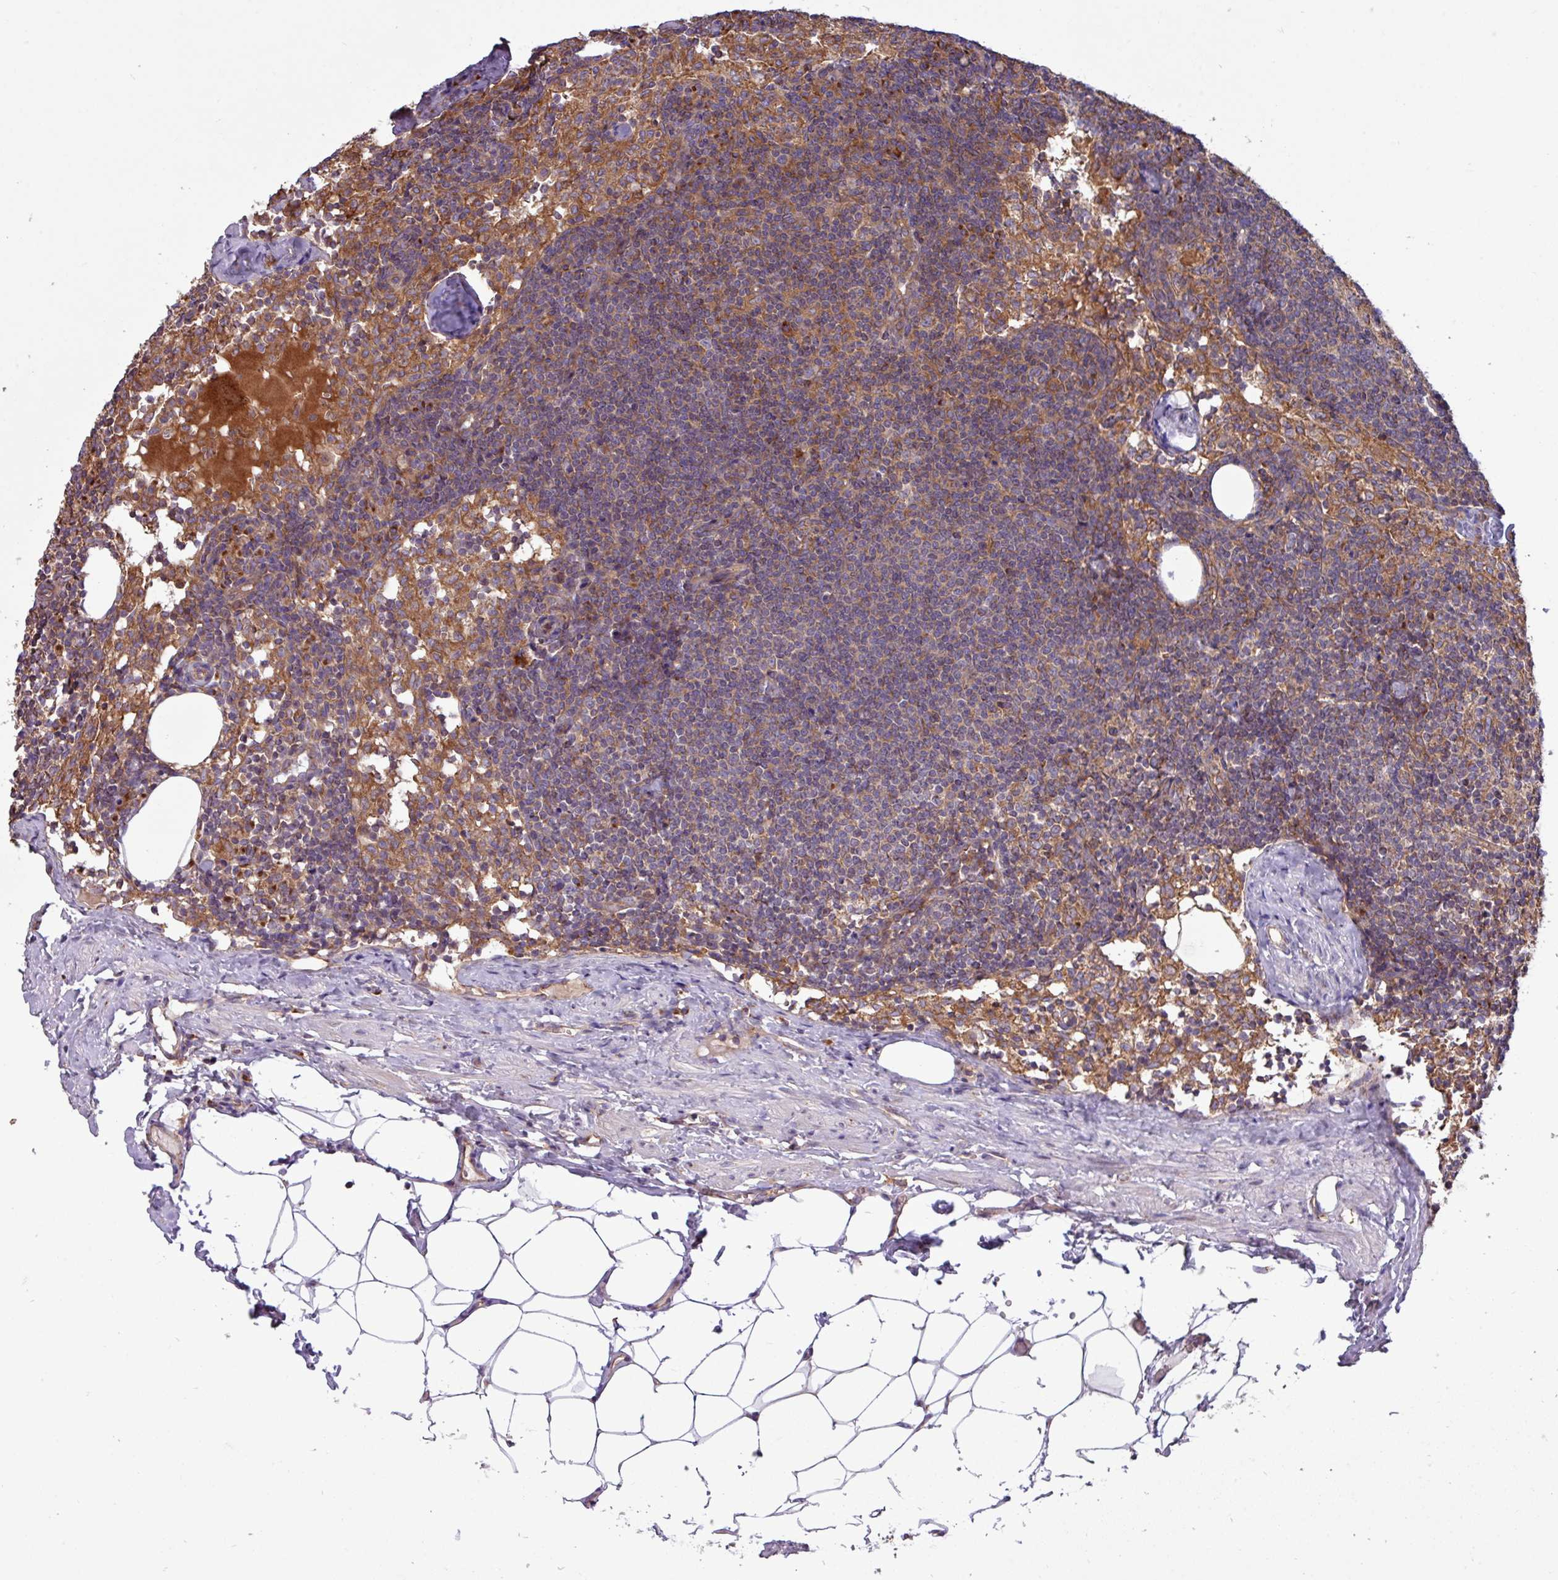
{"staining": {"intensity": "weak", "quantity": "25%-75%", "location": "cytoplasmic/membranous"}, "tissue": "lymph node", "cell_type": "Germinal center cells", "image_type": "normal", "snomed": [{"axis": "morphology", "description": "Normal tissue, NOS"}, {"axis": "topography", "description": "Lymph node"}], "caption": "Protein staining of normal lymph node shows weak cytoplasmic/membranous staining in approximately 25%-75% of germinal center cells.", "gene": "RAB19", "patient": {"sex": "female", "age": 52}}